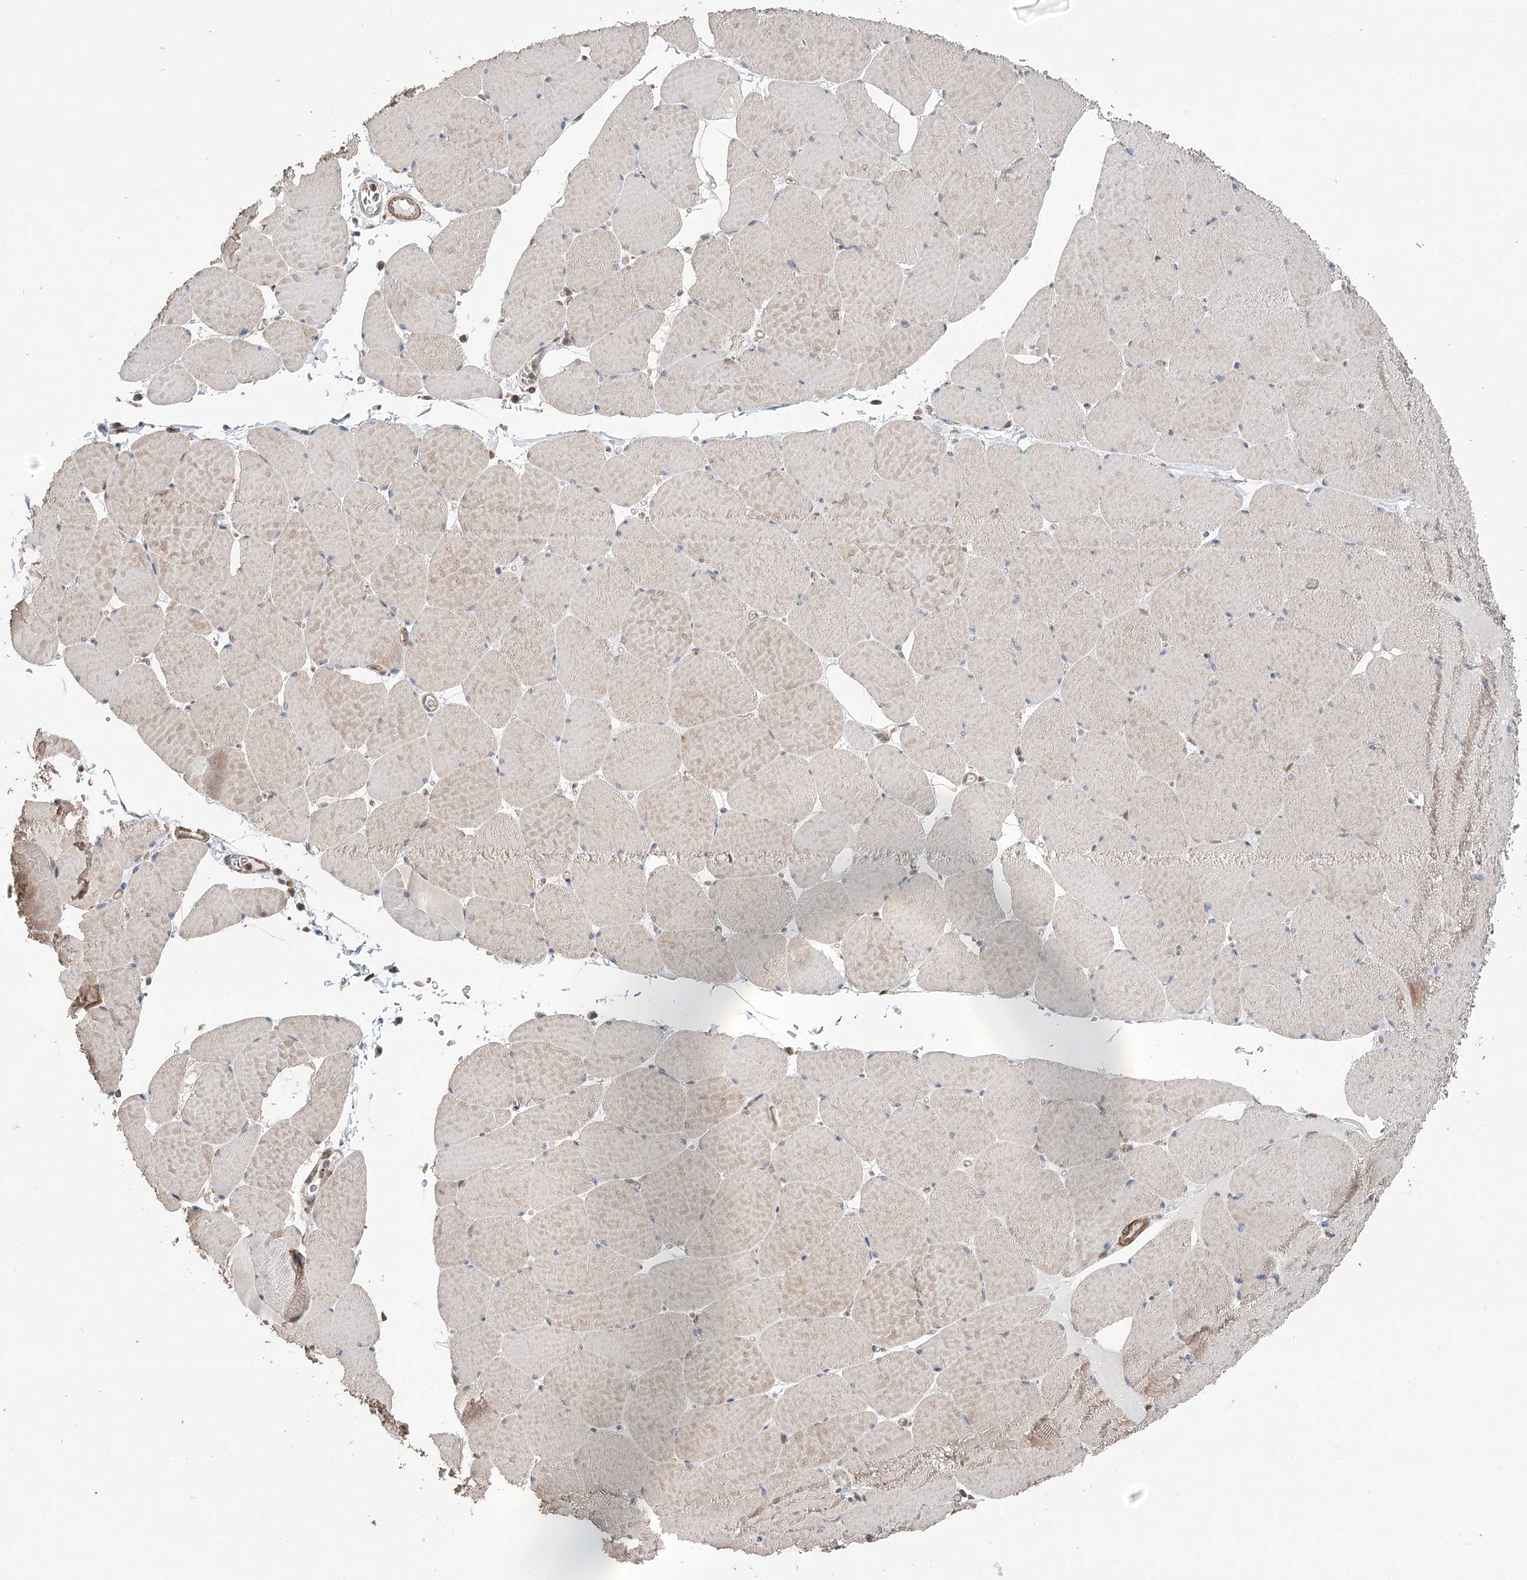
{"staining": {"intensity": "weak", "quantity": "25%-75%", "location": "cytoplasmic/membranous"}, "tissue": "skeletal muscle", "cell_type": "Myocytes", "image_type": "normal", "snomed": [{"axis": "morphology", "description": "Normal tissue, NOS"}, {"axis": "topography", "description": "Skeletal muscle"}, {"axis": "topography", "description": "Head-Neck"}], "caption": "IHC micrograph of benign human skeletal muscle stained for a protein (brown), which displays low levels of weak cytoplasmic/membranous staining in approximately 25%-75% of myocytes.", "gene": "VPS37B", "patient": {"sex": "male", "age": 66}}